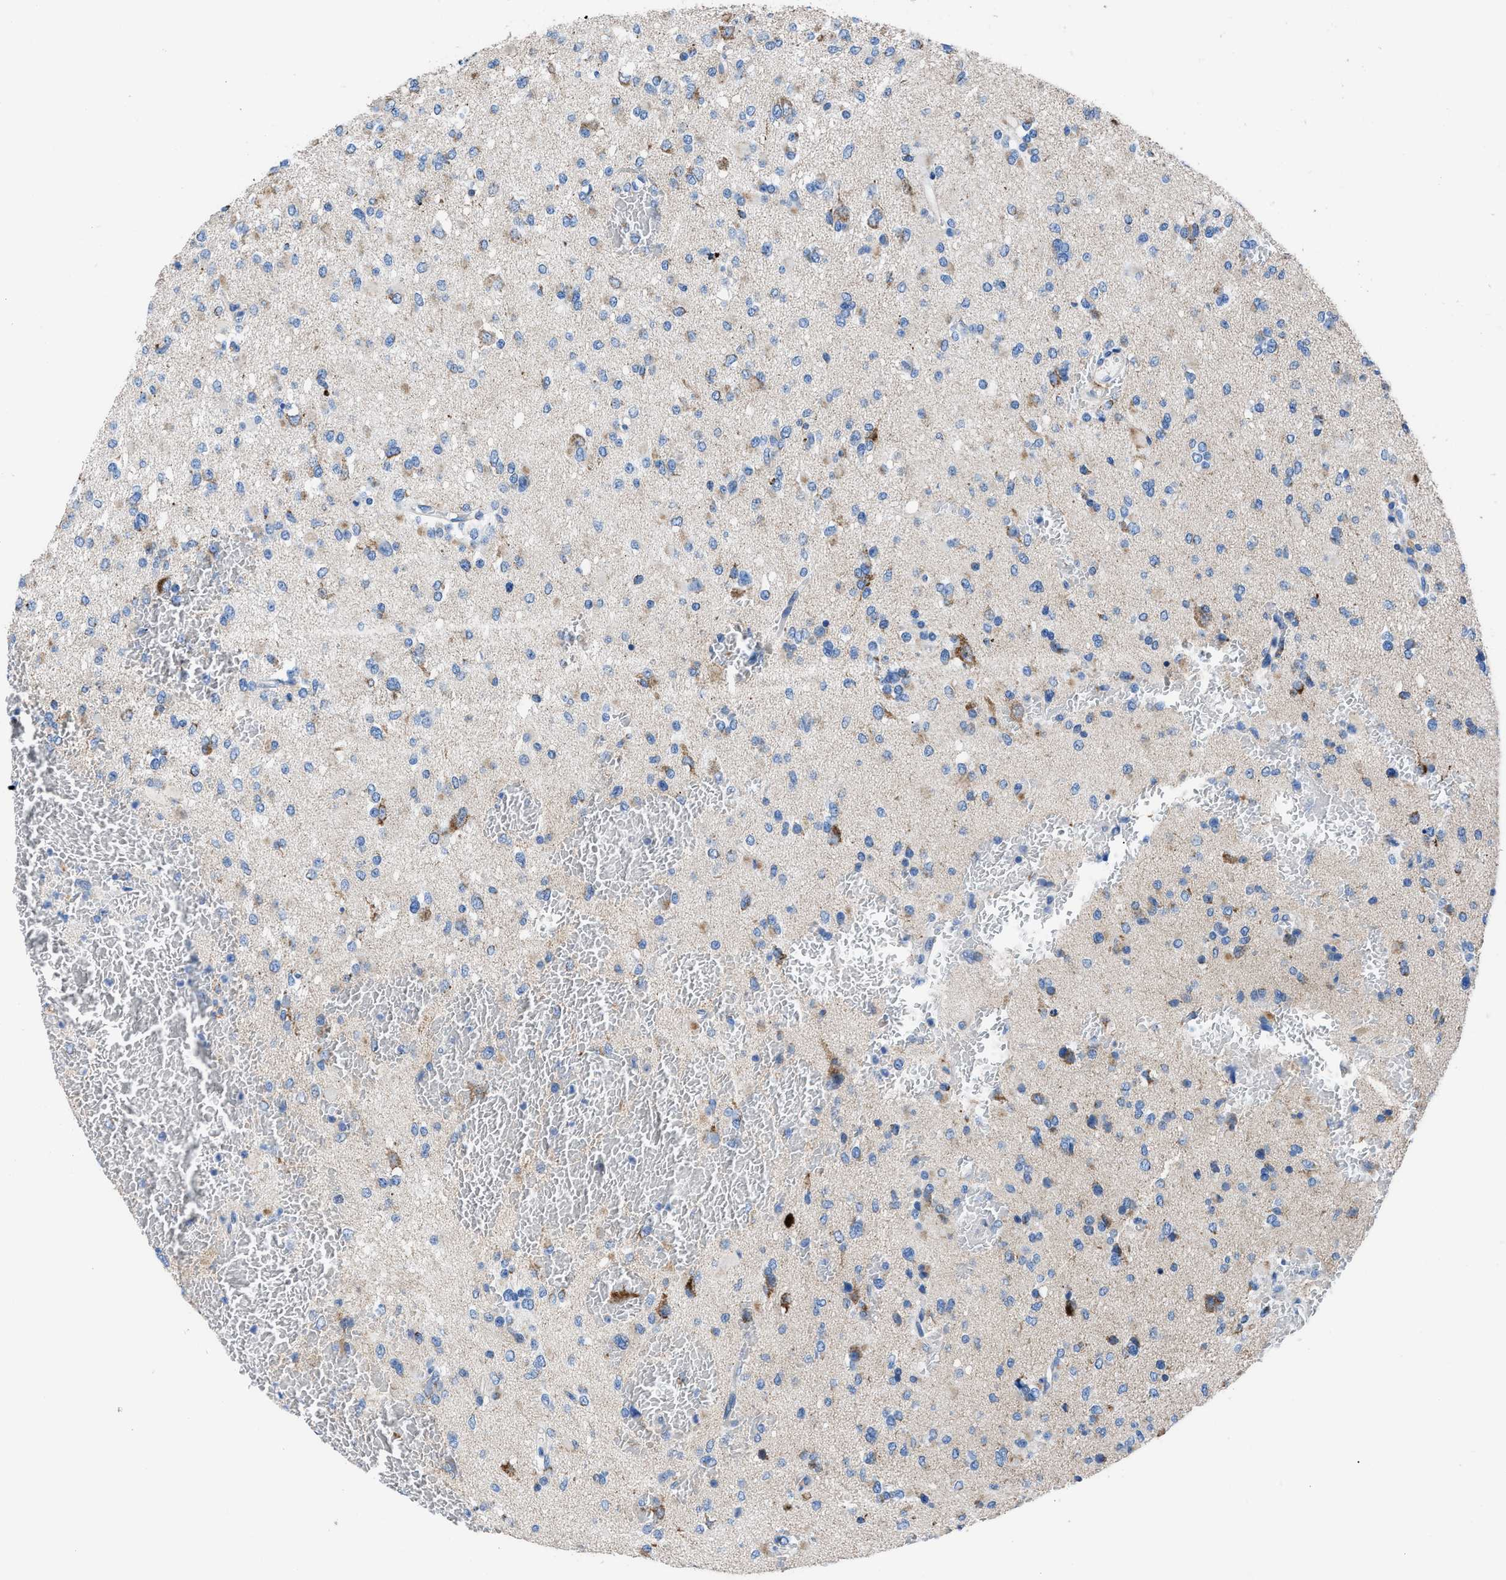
{"staining": {"intensity": "negative", "quantity": "none", "location": "none"}, "tissue": "glioma", "cell_type": "Tumor cells", "image_type": "cancer", "snomed": [{"axis": "morphology", "description": "Glioma, malignant, Low grade"}, {"axis": "topography", "description": "Brain"}], "caption": "A high-resolution photomicrograph shows IHC staining of malignant low-grade glioma, which displays no significant positivity in tumor cells.", "gene": "ZDHHC3", "patient": {"sex": "female", "age": 22}}